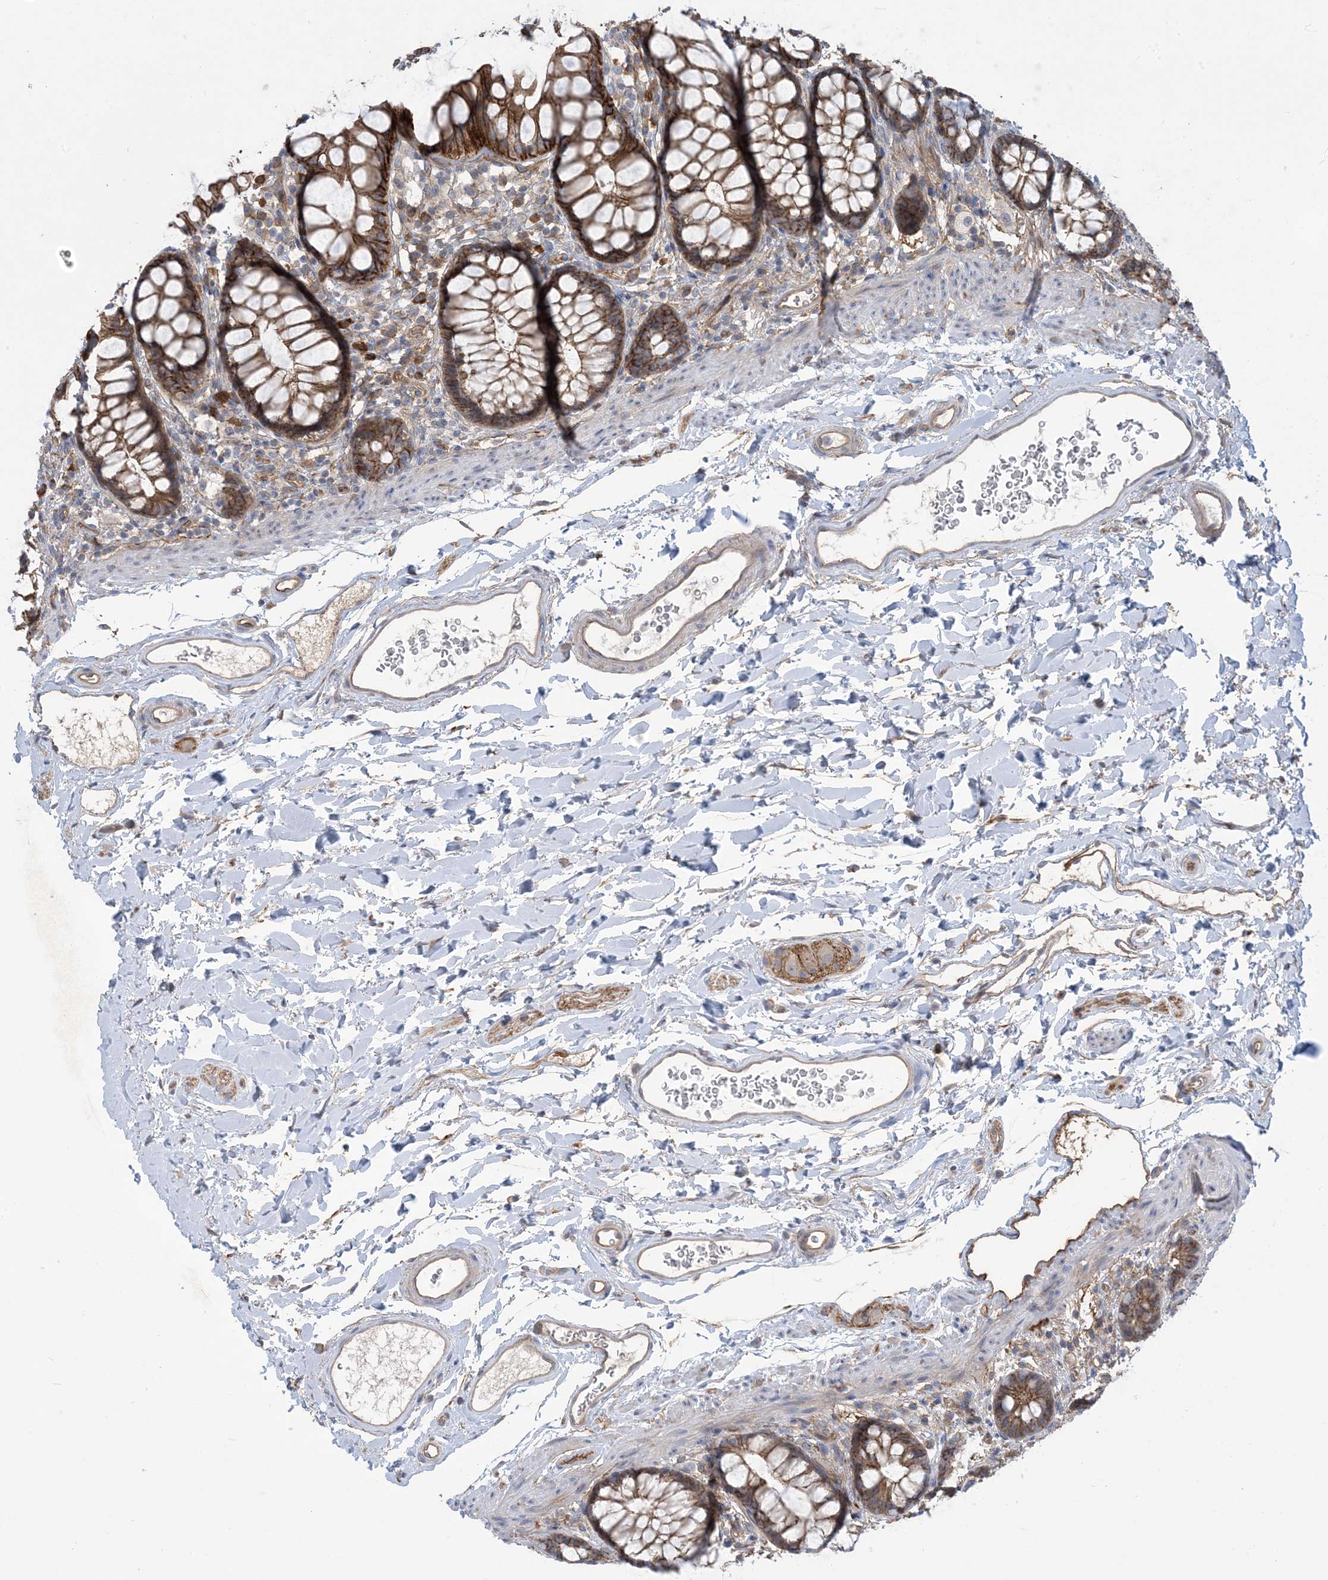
{"staining": {"intensity": "strong", "quantity": ">75%", "location": "cytoplasmic/membranous"}, "tissue": "rectum", "cell_type": "Glandular cells", "image_type": "normal", "snomed": [{"axis": "morphology", "description": "Normal tissue, NOS"}, {"axis": "topography", "description": "Rectum"}], "caption": "High-magnification brightfield microscopy of normal rectum stained with DAB (3,3'-diaminobenzidine) (brown) and counterstained with hematoxylin (blue). glandular cells exhibit strong cytoplasmic/membranous expression is appreciated in about>75% of cells.", "gene": "AOC1", "patient": {"sex": "female", "age": 65}}